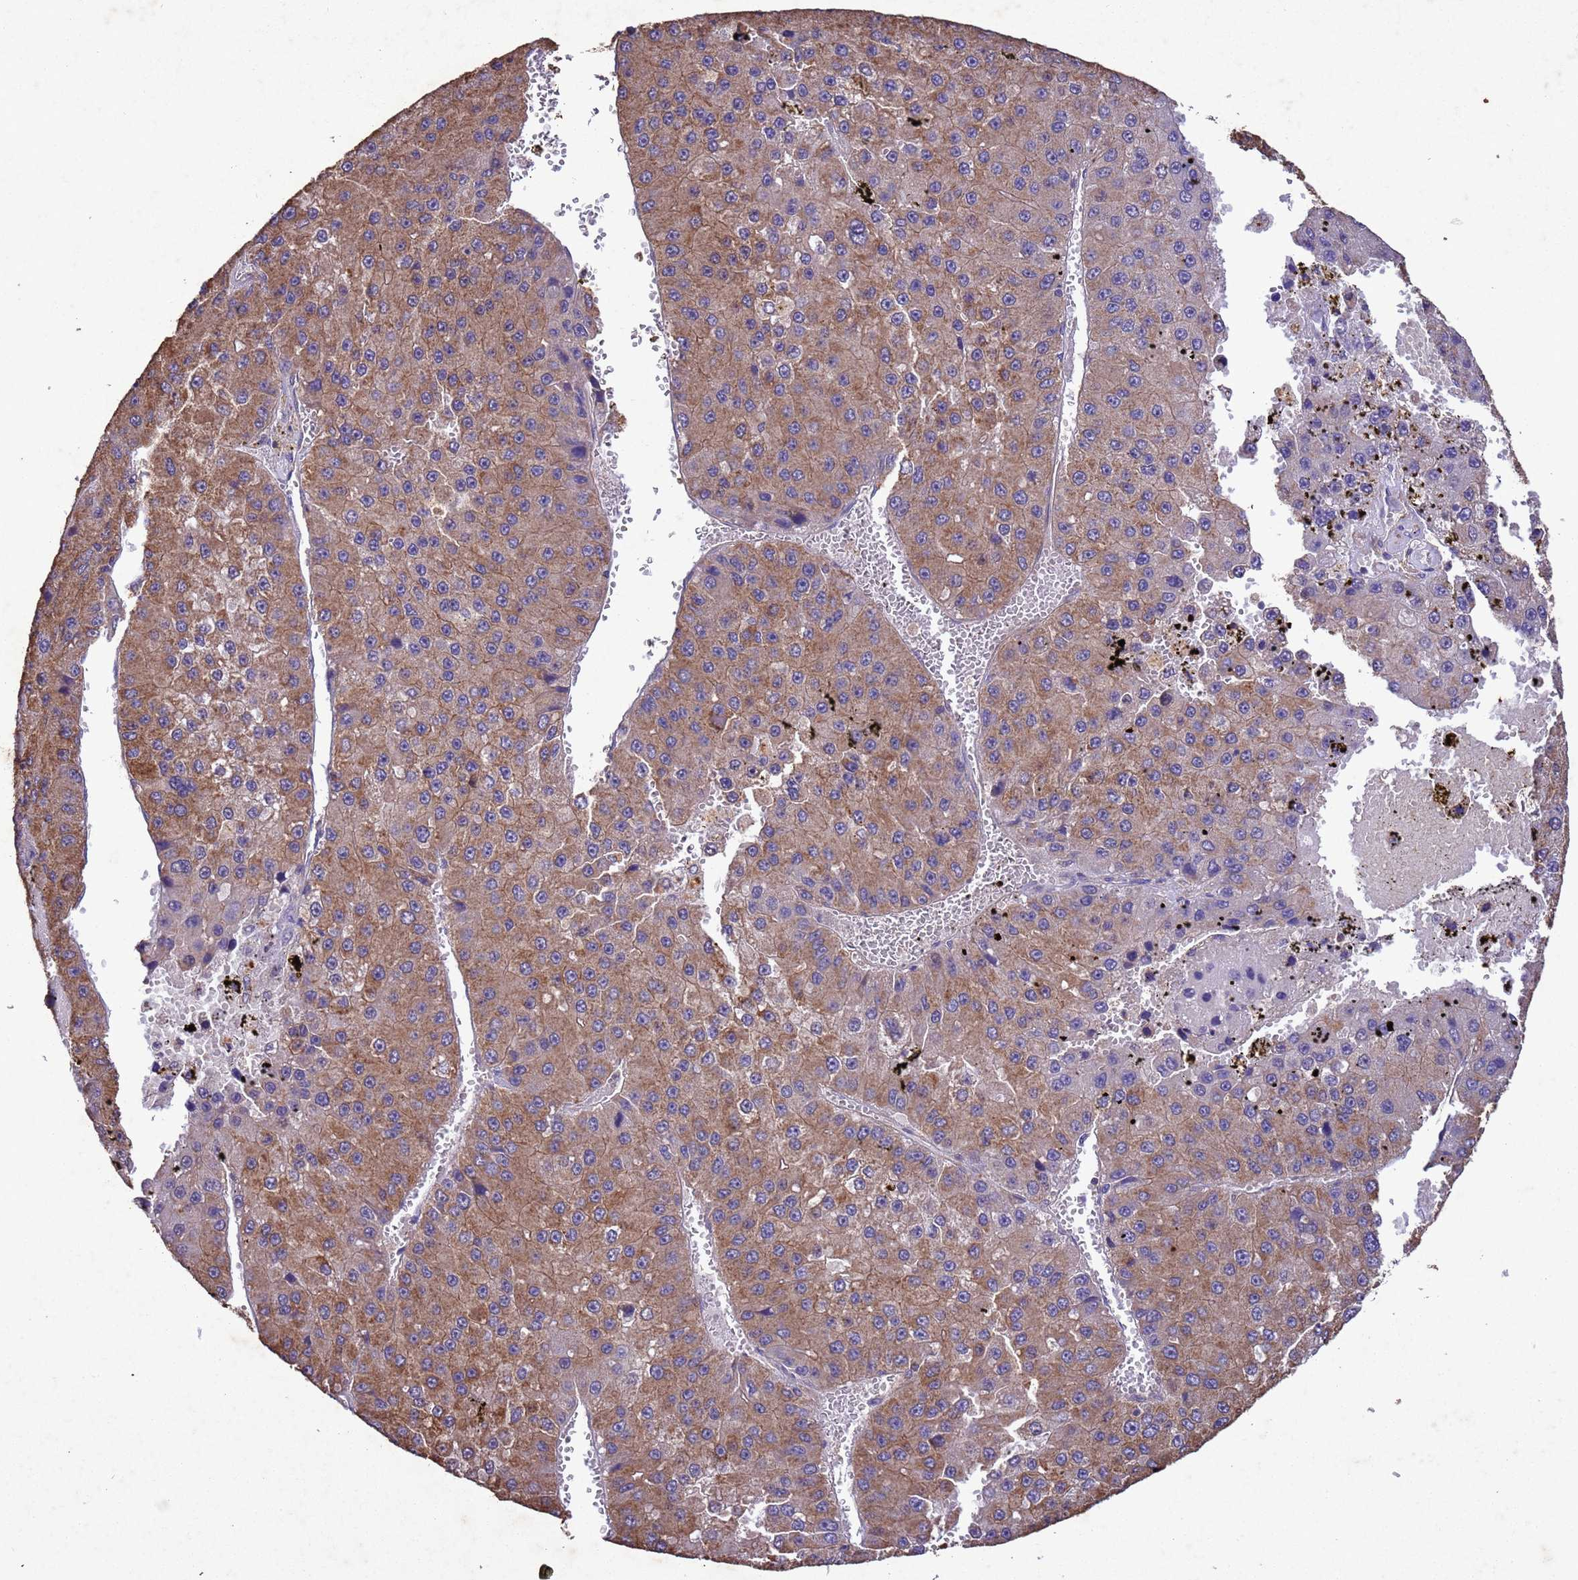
{"staining": {"intensity": "moderate", "quantity": ">75%", "location": "cytoplasmic/membranous"}, "tissue": "liver cancer", "cell_type": "Tumor cells", "image_type": "cancer", "snomed": [{"axis": "morphology", "description": "Carcinoma, Hepatocellular, NOS"}, {"axis": "topography", "description": "Liver"}], "caption": "Immunohistochemistry histopathology image of human liver cancer (hepatocellular carcinoma) stained for a protein (brown), which exhibits medium levels of moderate cytoplasmic/membranous positivity in about >75% of tumor cells.", "gene": "MTX3", "patient": {"sex": "female", "age": 73}}